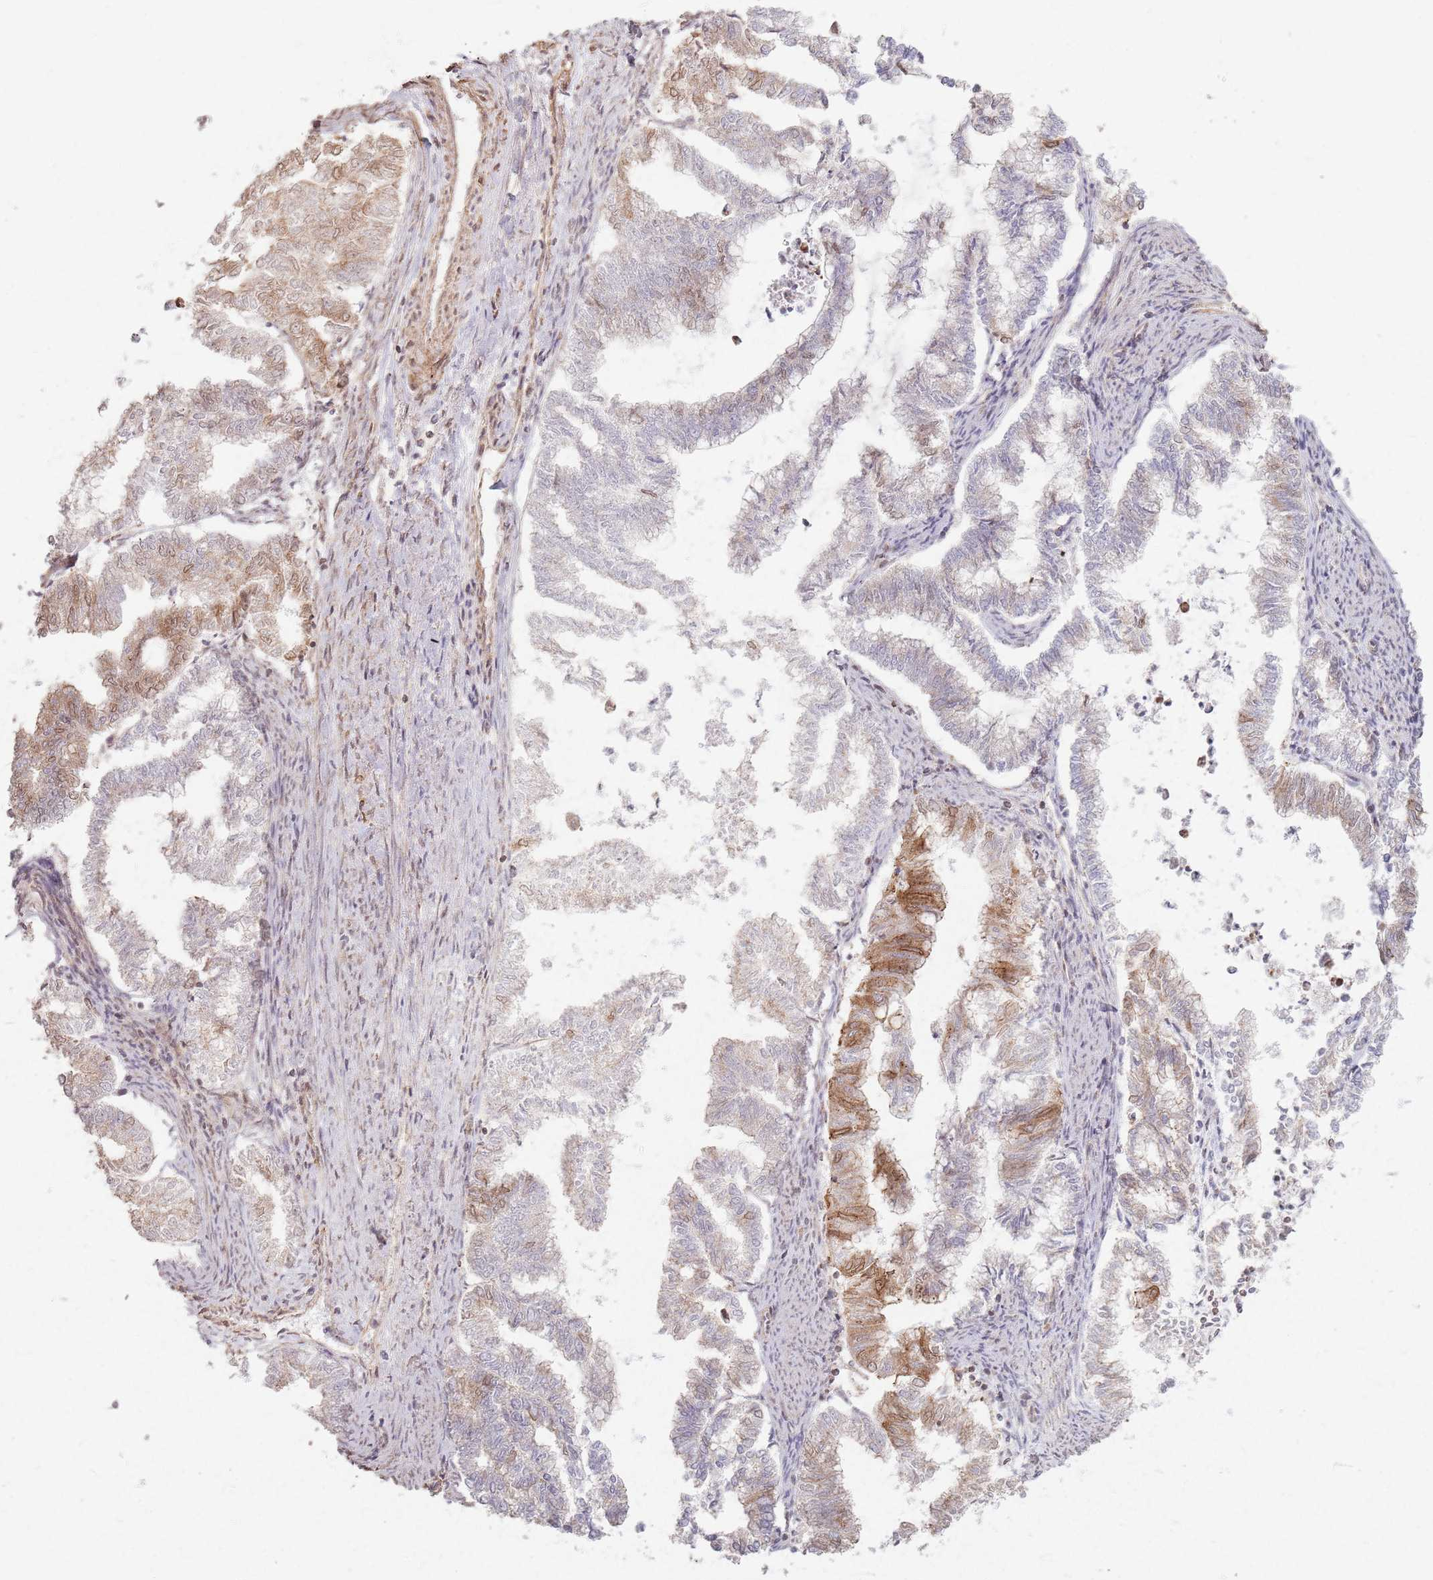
{"staining": {"intensity": "moderate", "quantity": "<25%", "location": "cytoplasmic/membranous"}, "tissue": "endometrial cancer", "cell_type": "Tumor cells", "image_type": "cancer", "snomed": [{"axis": "morphology", "description": "Adenocarcinoma, NOS"}, {"axis": "topography", "description": "Endometrium"}], "caption": "Immunohistochemistry (IHC) (DAB) staining of human adenocarcinoma (endometrial) exhibits moderate cytoplasmic/membranous protein expression in approximately <25% of tumor cells.", "gene": "KCNA5", "patient": {"sex": "female", "age": 79}}